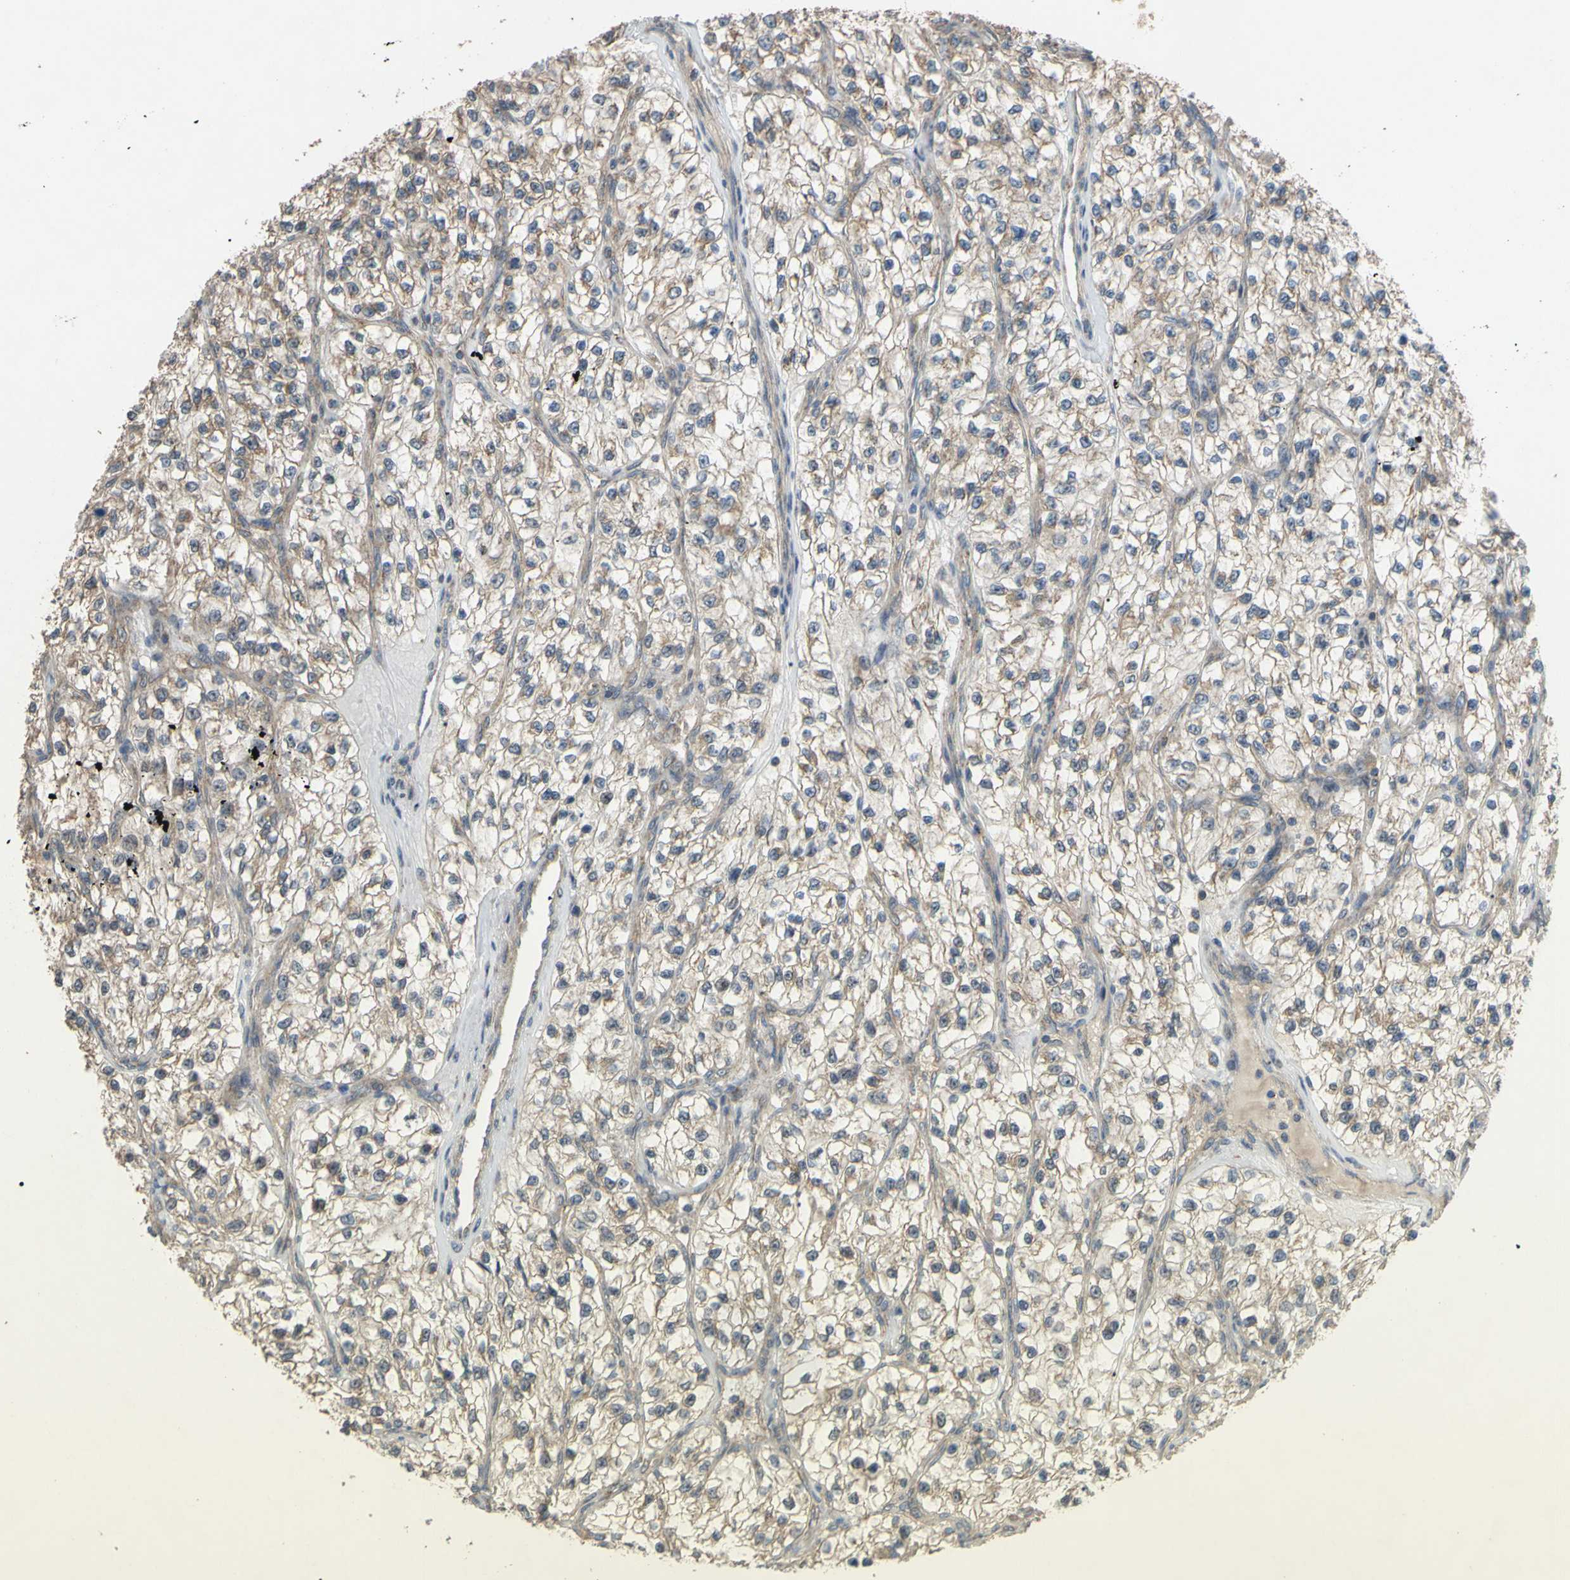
{"staining": {"intensity": "weak", "quantity": "25%-75%", "location": "cytoplasmic/membranous"}, "tissue": "renal cancer", "cell_type": "Tumor cells", "image_type": "cancer", "snomed": [{"axis": "morphology", "description": "Adenocarcinoma, NOS"}, {"axis": "topography", "description": "Kidney"}], "caption": "About 25%-75% of tumor cells in renal cancer (adenocarcinoma) exhibit weak cytoplasmic/membranous protein positivity as visualized by brown immunohistochemical staining.", "gene": "CD164", "patient": {"sex": "female", "age": 57}}